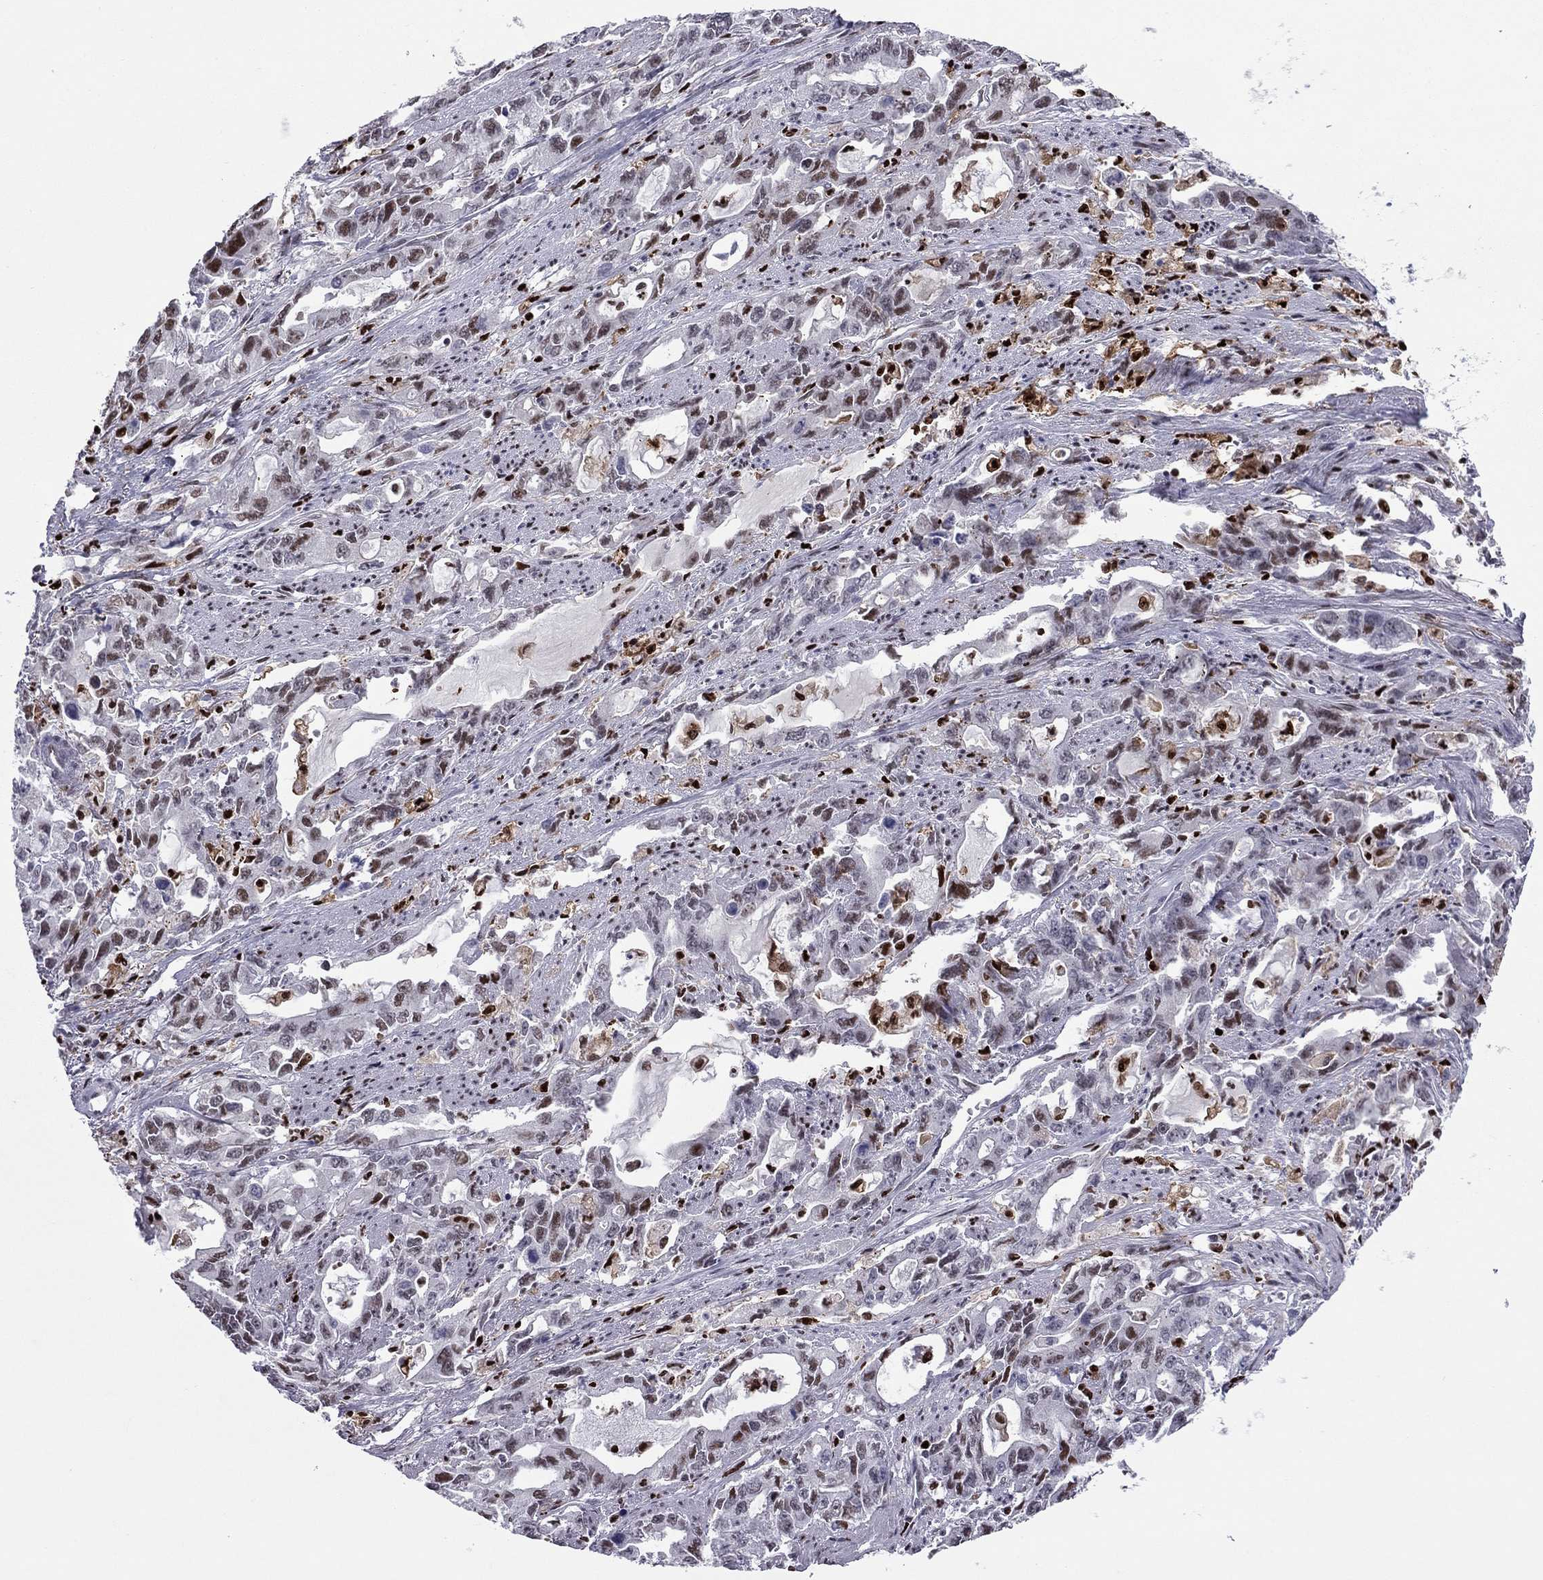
{"staining": {"intensity": "strong", "quantity": "25%-75%", "location": "nuclear"}, "tissue": "stomach cancer", "cell_type": "Tumor cells", "image_type": "cancer", "snomed": [{"axis": "morphology", "description": "Adenocarcinoma, NOS"}, {"axis": "topography", "description": "Stomach, upper"}], "caption": "Adenocarcinoma (stomach) was stained to show a protein in brown. There is high levels of strong nuclear staining in about 25%-75% of tumor cells.", "gene": "PCGF3", "patient": {"sex": "male", "age": 85}}